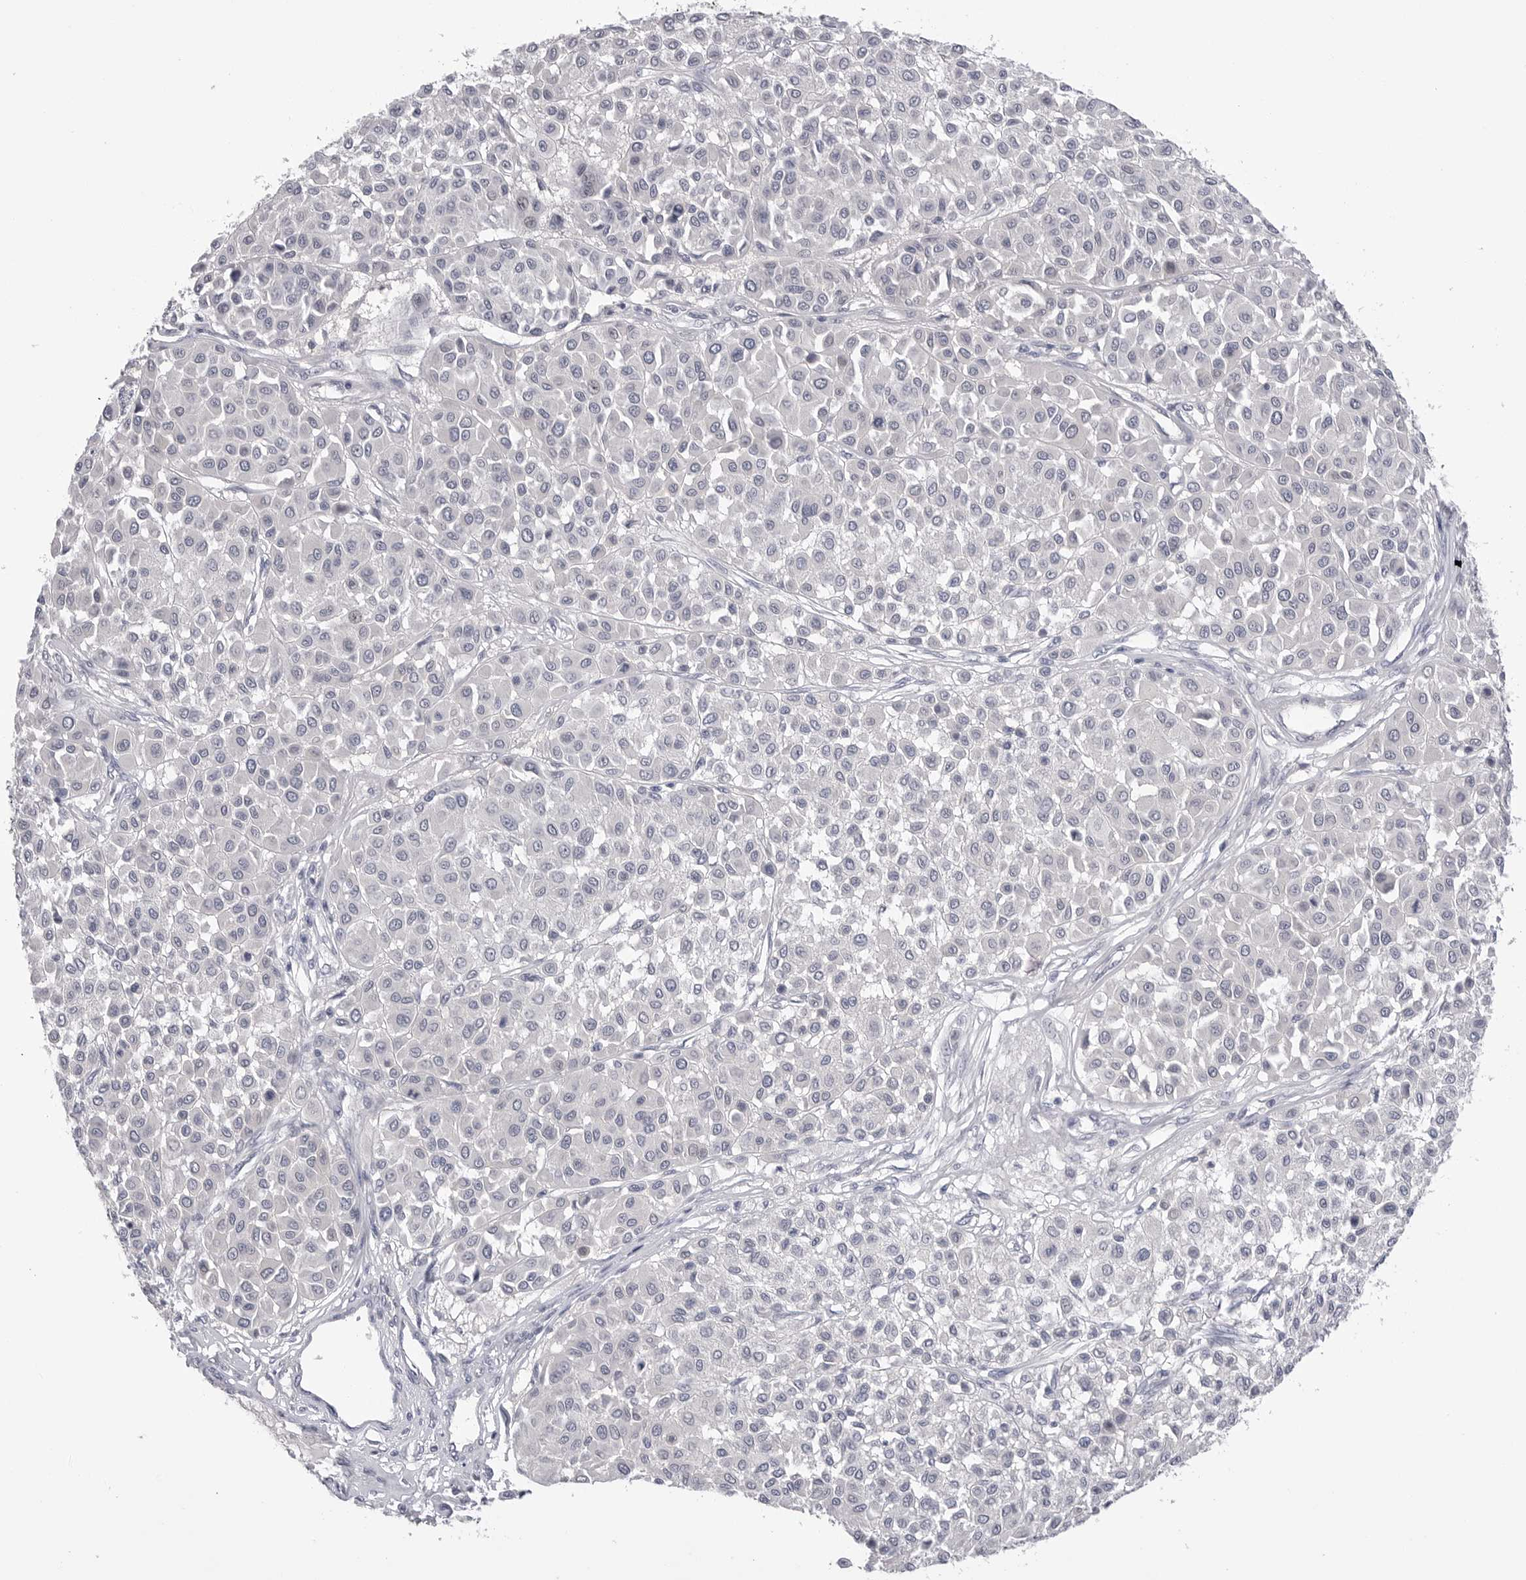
{"staining": {"intensity": "negative", "quantity": "none", "location": "none"}, "tissue": "melanoma", "cell_type": "Tumor cells", "image_type": "cancer", "snomed": [{"axis": "morphology", "description": "Malignant melanoma, Metastatic site"}, {"axis": "topography", "description": "Soft tissue"}], "caption": "Immunohistochemistry photomicrograph of melanoma stained for a protein (brown), which exhibits no positivity in tumor cells. (DAB IHC visualized using brightfield microscopy, high magnification).", "gene": "DLGAP3", "patient": {"sex": "male", "age": 41}}